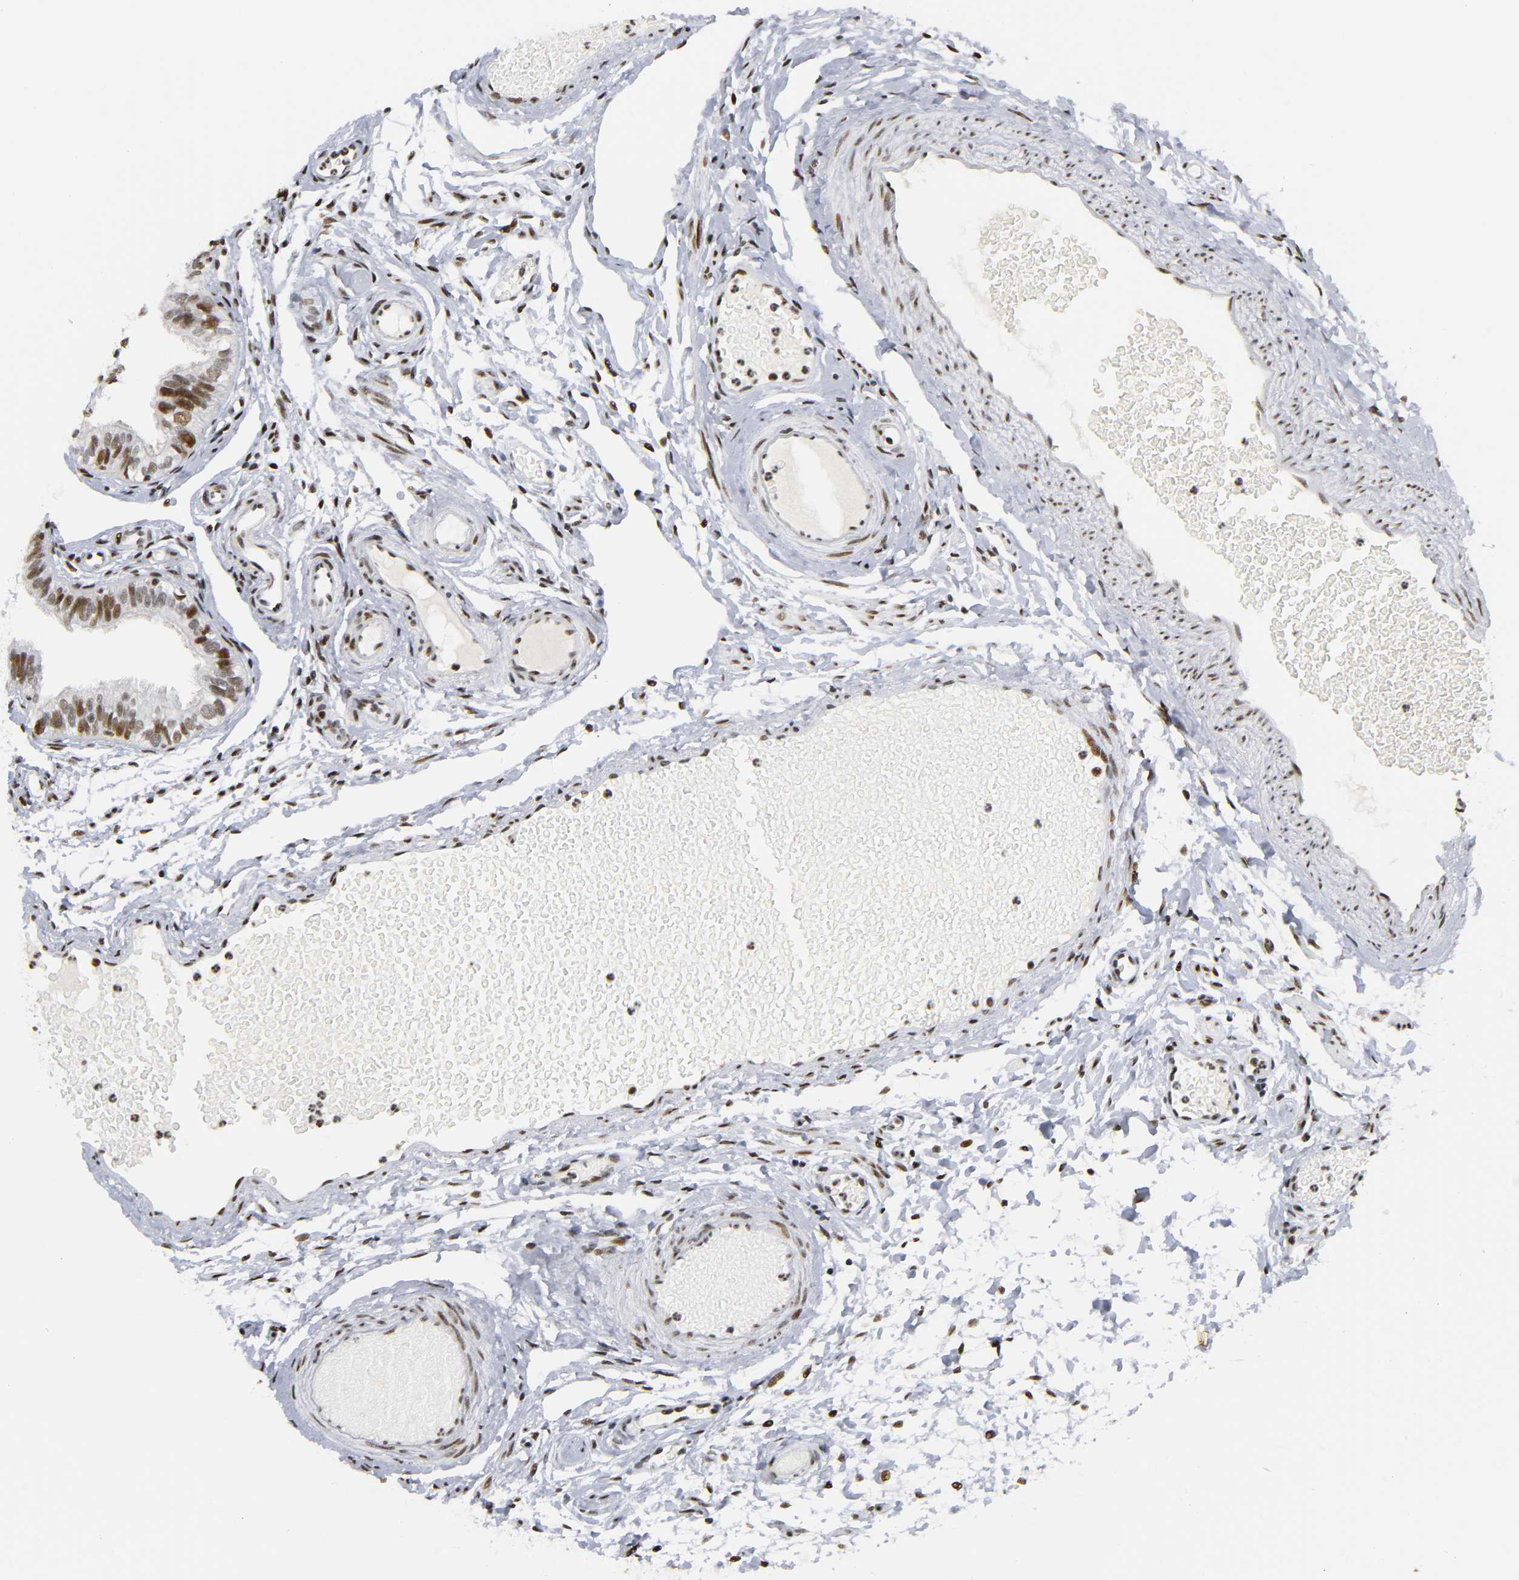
{"staining": {"intensity": "strong", "quantity": ">75%", "location": "nuclear"}, "tissue": "fallopian tube", "cell_type": "Glandular cells", "image_type": "normal", "snomed": [{"axis": "morphology", "description": "Normal tissue, NOS"}, {"axis": "morphology", "description": "Dermoid, NOS"}, {"axis": "topography", "description": "Fallopian tube"}], "caption": "Fallopian tube stained with DAB (3,3'-diaminobenzidine) immunohistochemistry (IHC) displays high levels of strong nuclear expression in approximately >75% of glandular cells.", "gene": "CREBBP", "patient": {"sex": "female", "age": 33}}